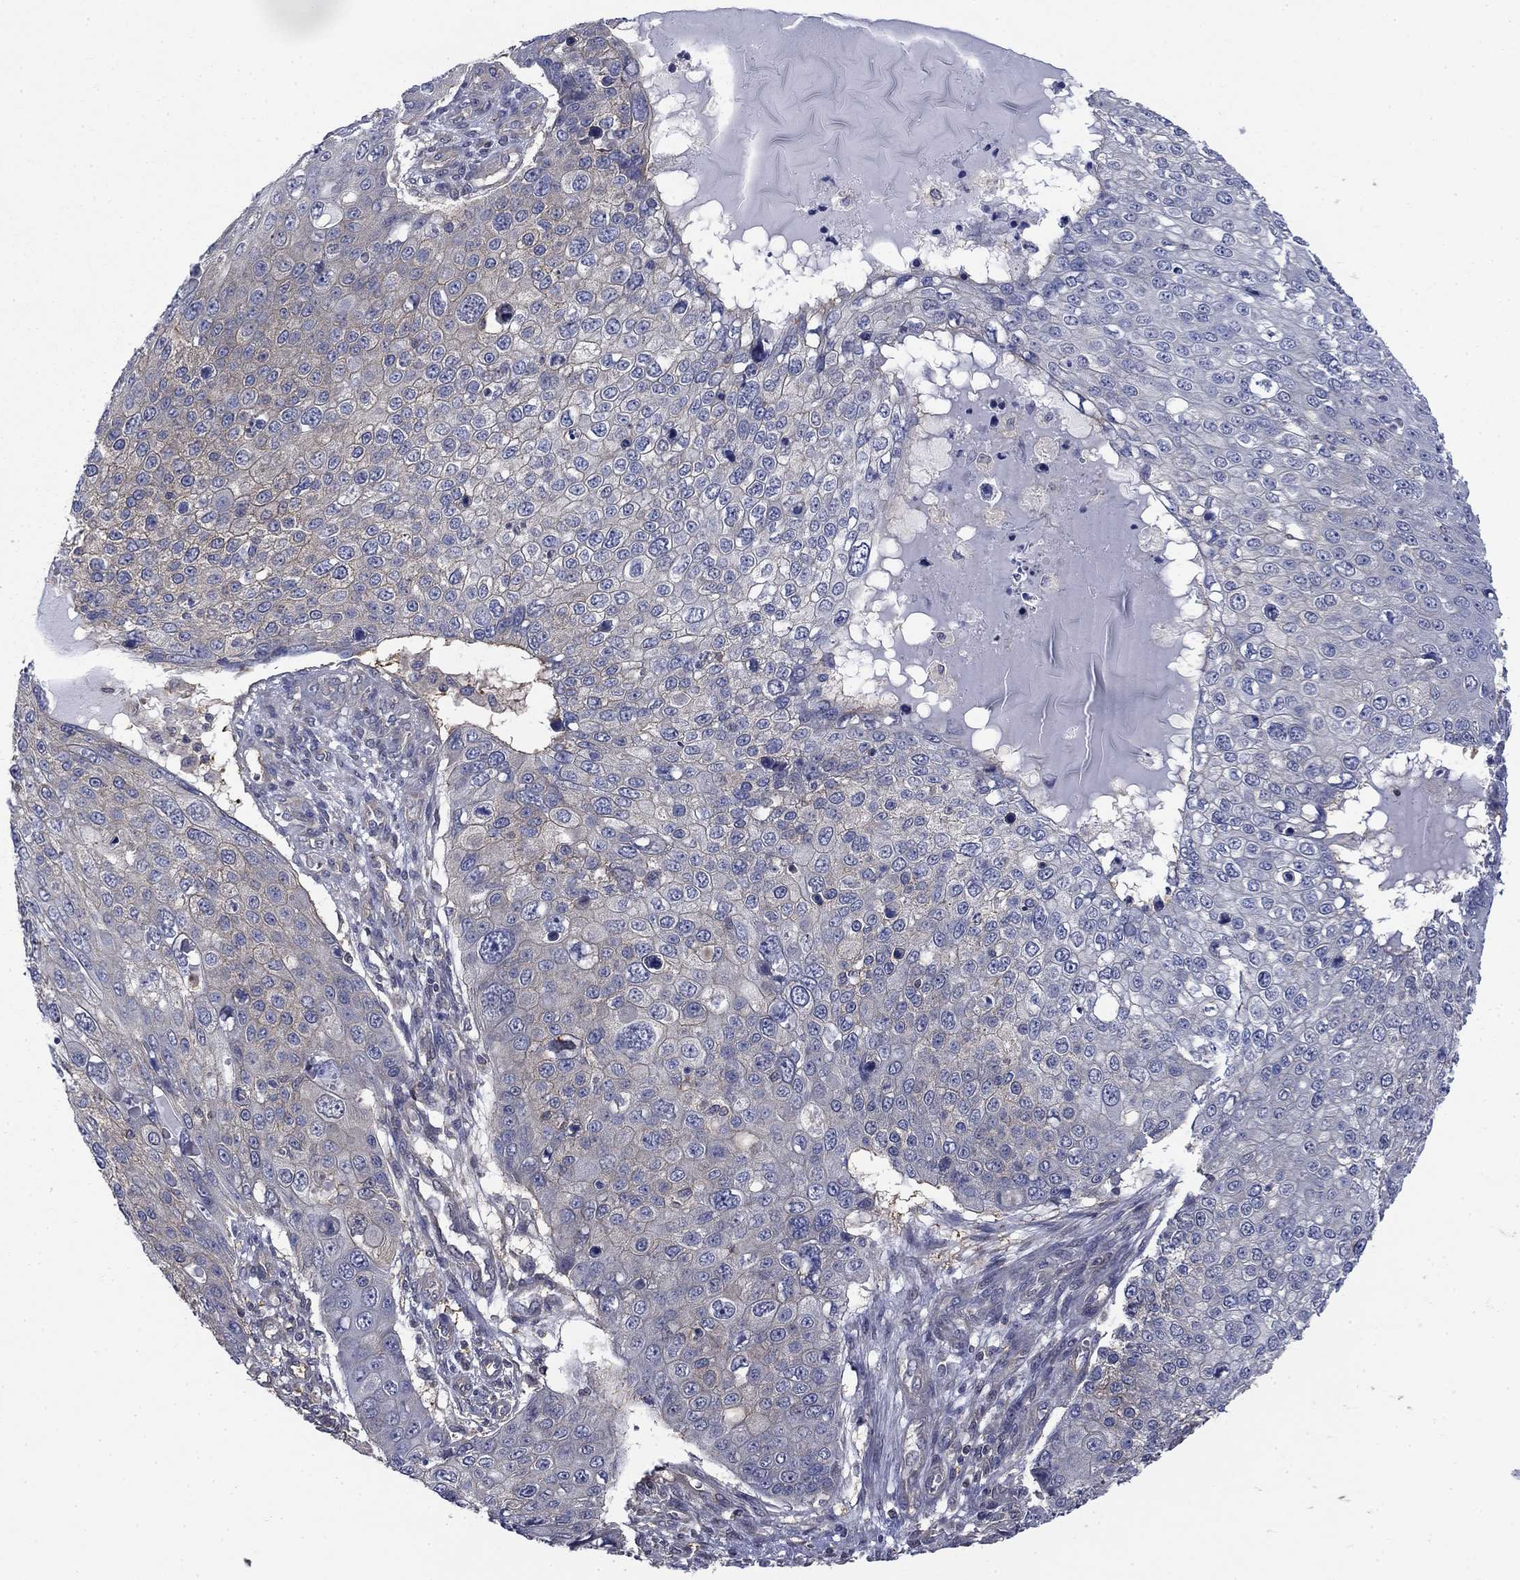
{"staining": {"intensity": "negative", "quantity": "none", "location": "none"}, "tissue": "skin cancer", "cell_type": "Tumor cells", "image_type": "cancer", "snomed": [{"axis": "morphology", "description": "Squamous cell carcinoma, NOS"}, {"axis": "topography", "description": "Skin"}], "caption": "A high-resolution photomicrograph shows immunohistochemistry staining of skin cancer, which displays no significant positivity in tumor cells.", "gene": "PDZD2", "patient": {"sex": "male", "age": 71}}